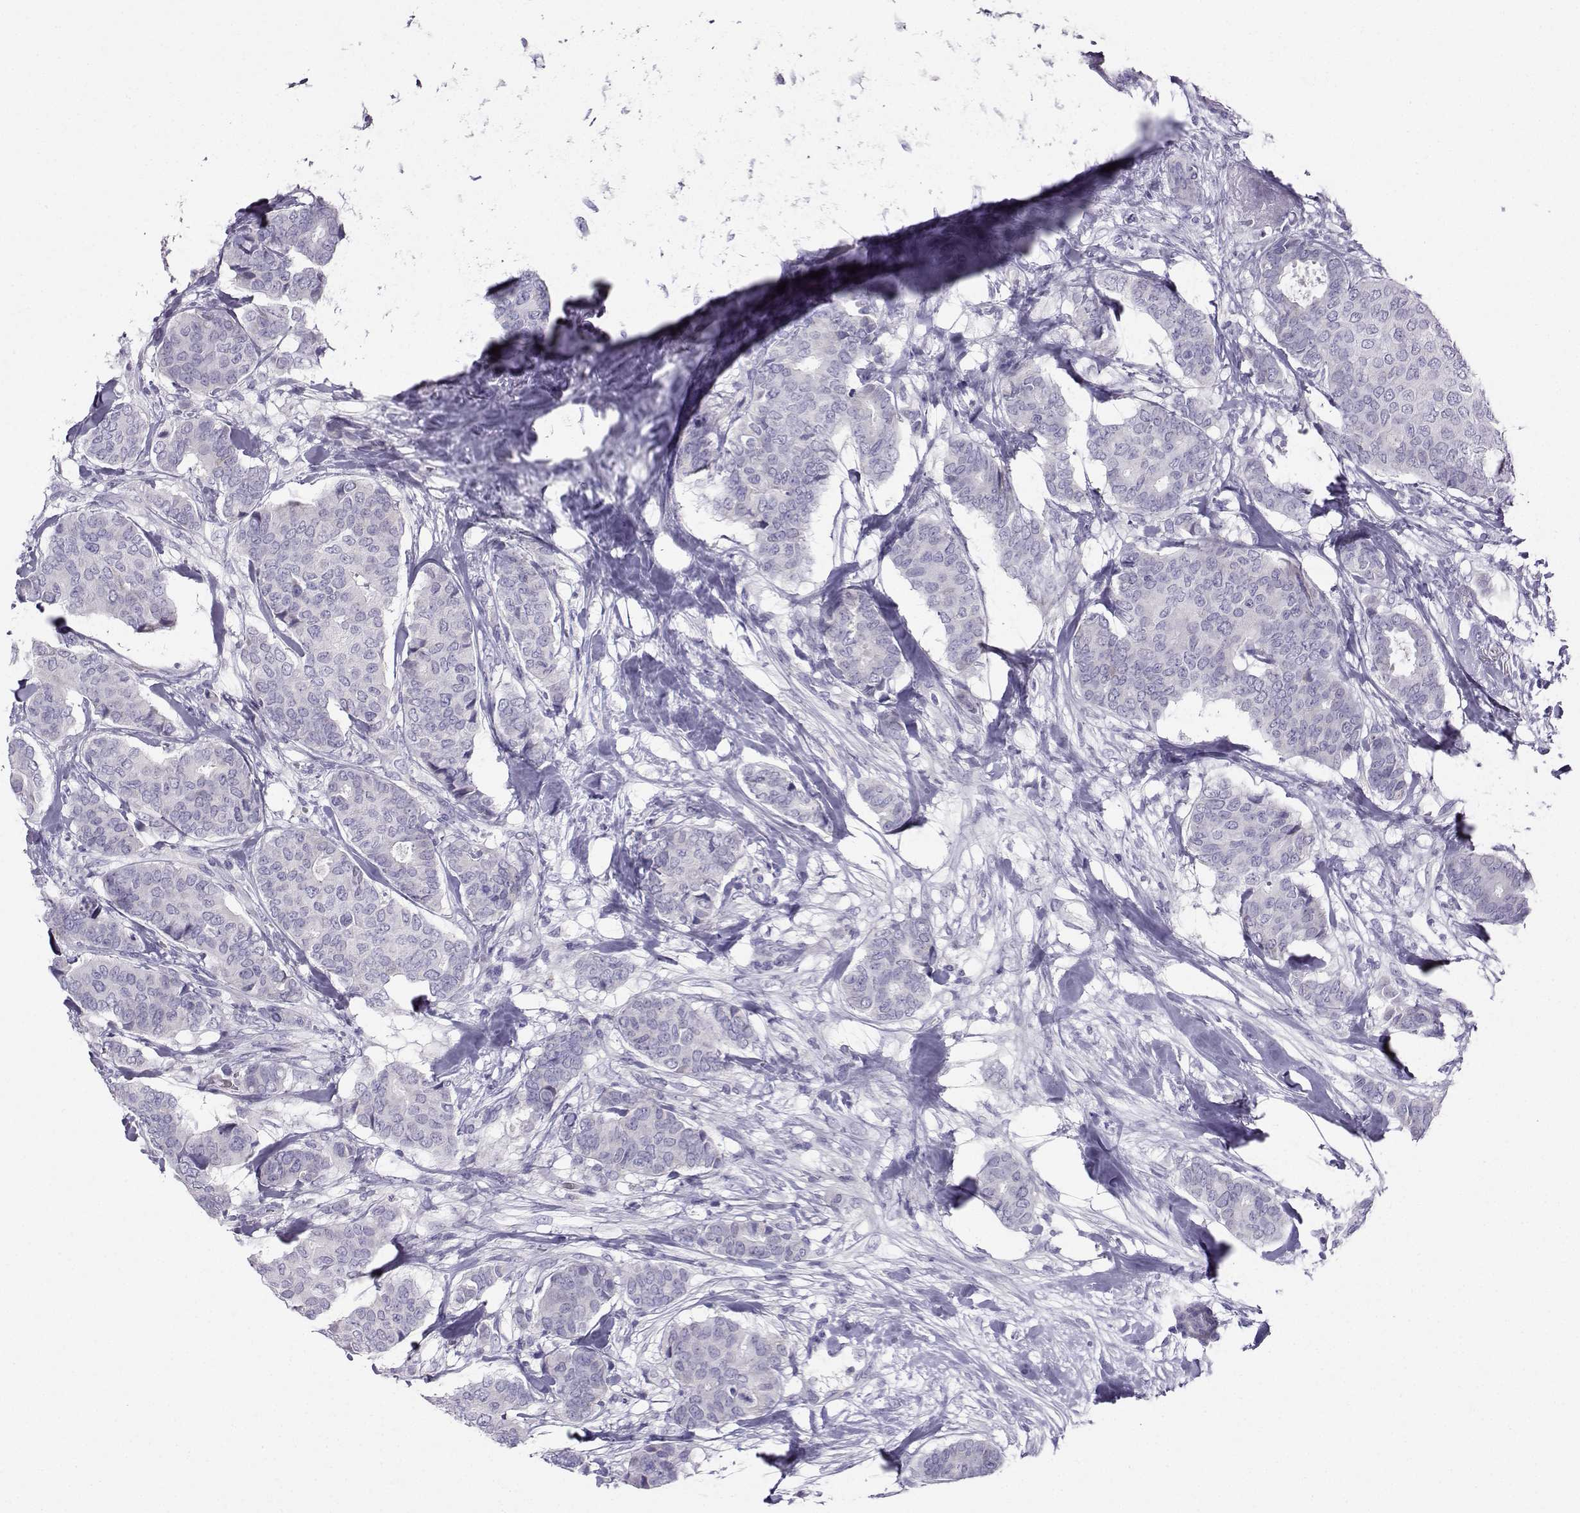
{"staining": {"intensity": "negative", "quantity": "none", "location": "none"}, "tissue": "breast cancer", "cell_type": "Tumor cells", "image_type": "cancer", "snomed": [{"axis": "morphology", "description": "Duct carcinoma"}, {"axis": "topography", "description": "Breast"}], "caption": "This is an IHC histopathology image of human breast invasive ductal carcinoma. There is no staining in tumor cells.", "gene": "FBXO24", "patient": {"sex": "female", "age": 75}}